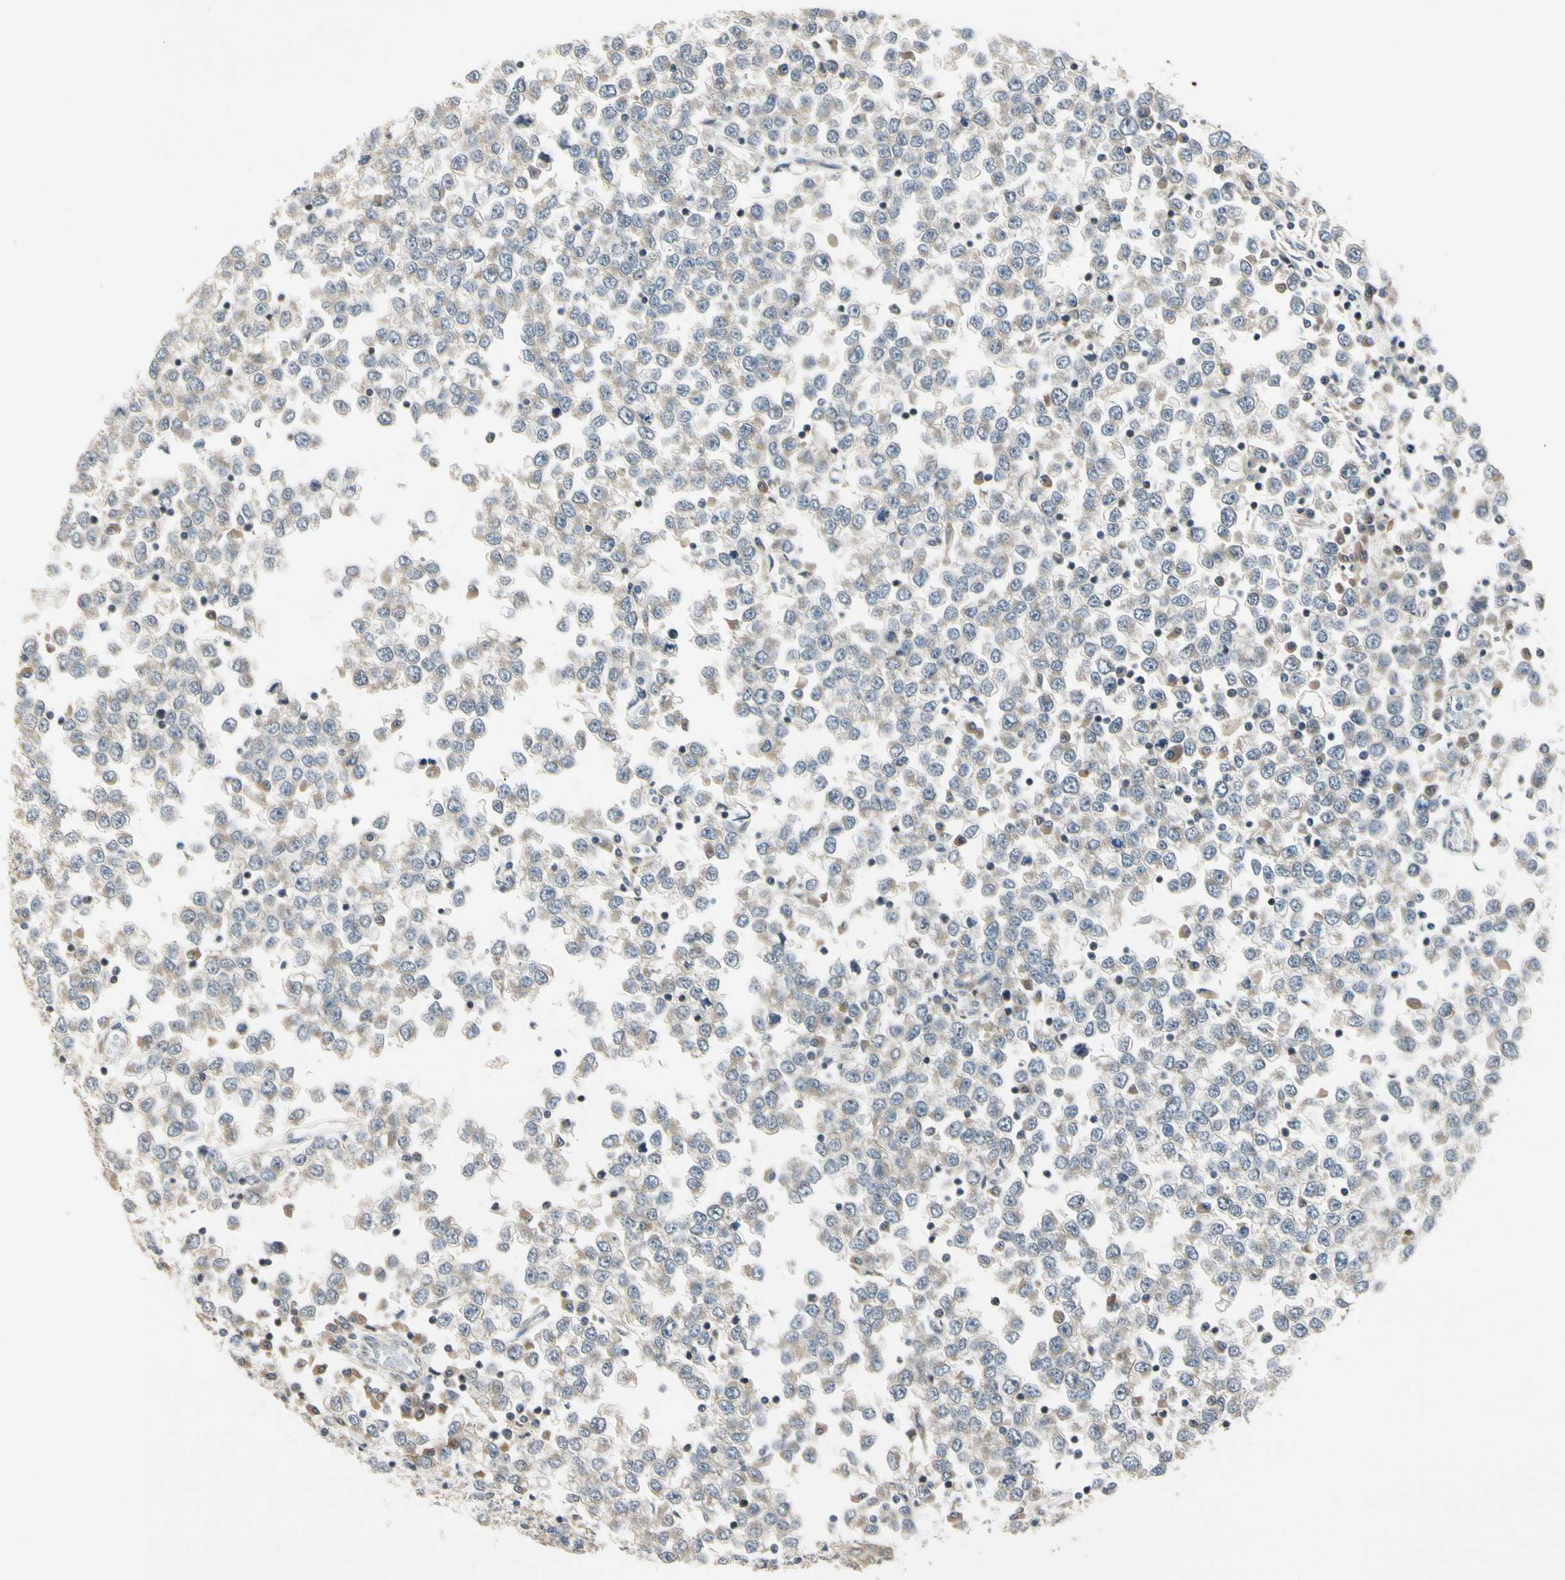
{"staining": {"intensity": "negative", "quantity": "none", "location": "none"}, "tissue": "testis cancer", "cell_type": "Tumor cells", "image_type": "cancer", "snomed": [{"axis": "morphology", "description": "Seminoma, NOS"}, {"axis": "topography", "description": "Testis"}], "caption": "Protein analysis of testis cancer (seminoma) exhibits no significant expression in tumor cells.", "gene": "RPS6KB2", "patient": {"sex": "male", "age": 65}}